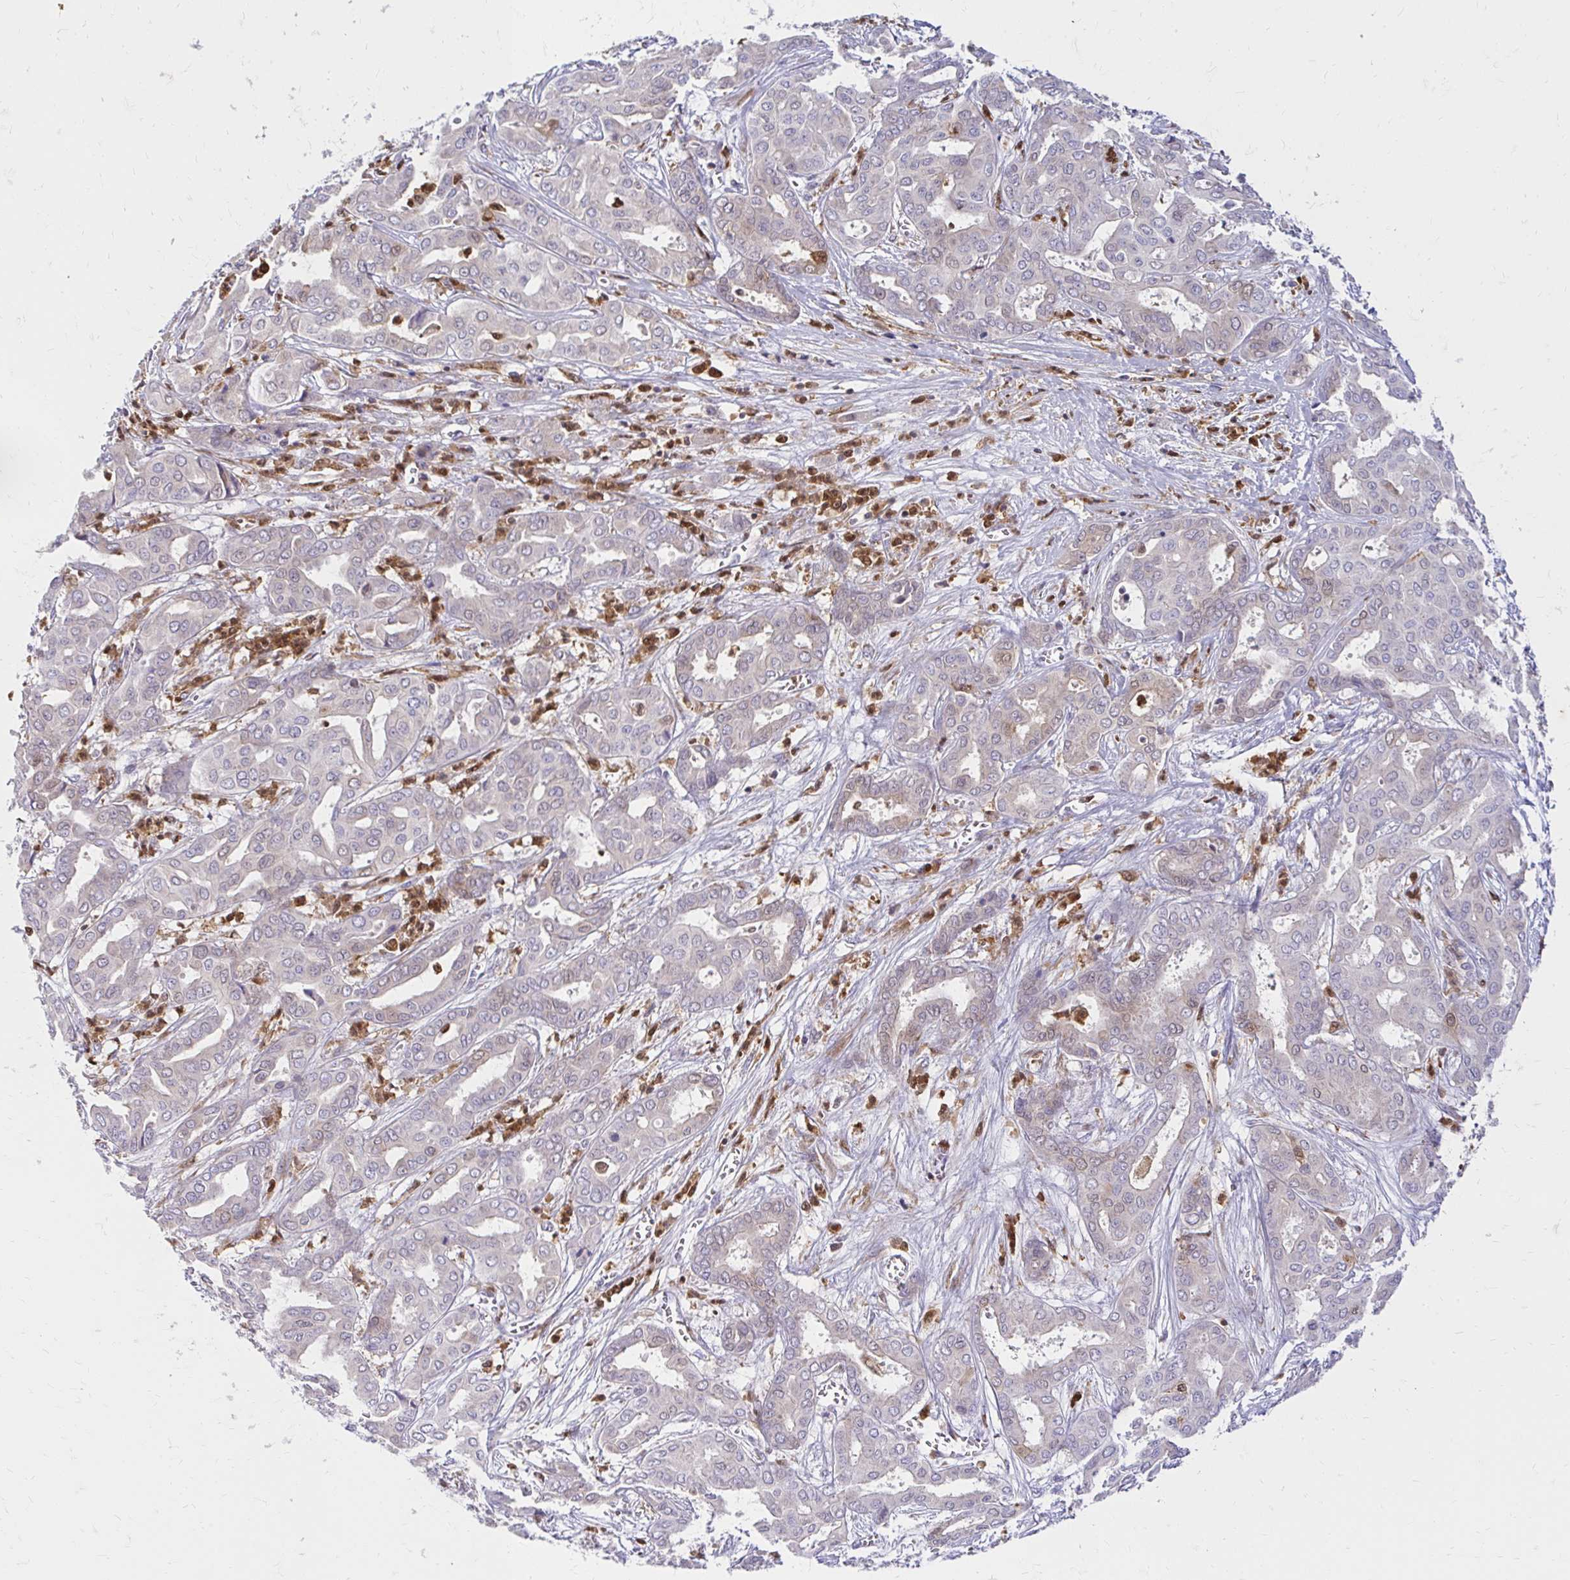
{"staining": {"intensity": "weak", "quantity": "<25%", "location": "nuclear"}, "tissue": "liver cancer", "cell_type": "Tumor cells", "image_type": "cancer", "snomed": [{"axis": "morphology", "description": "Cholangiocarcinoma"}, {"axis": "topography", "description": "Liver"}], "caption": "The histopathology image shows no significant expression in tumor cells of liver cancer. (Brightfield microscopy of DAB immunohistochemistry at high magnification).", "gene": "PYCARD", "patient": {"sex": "female", "age": 64}}